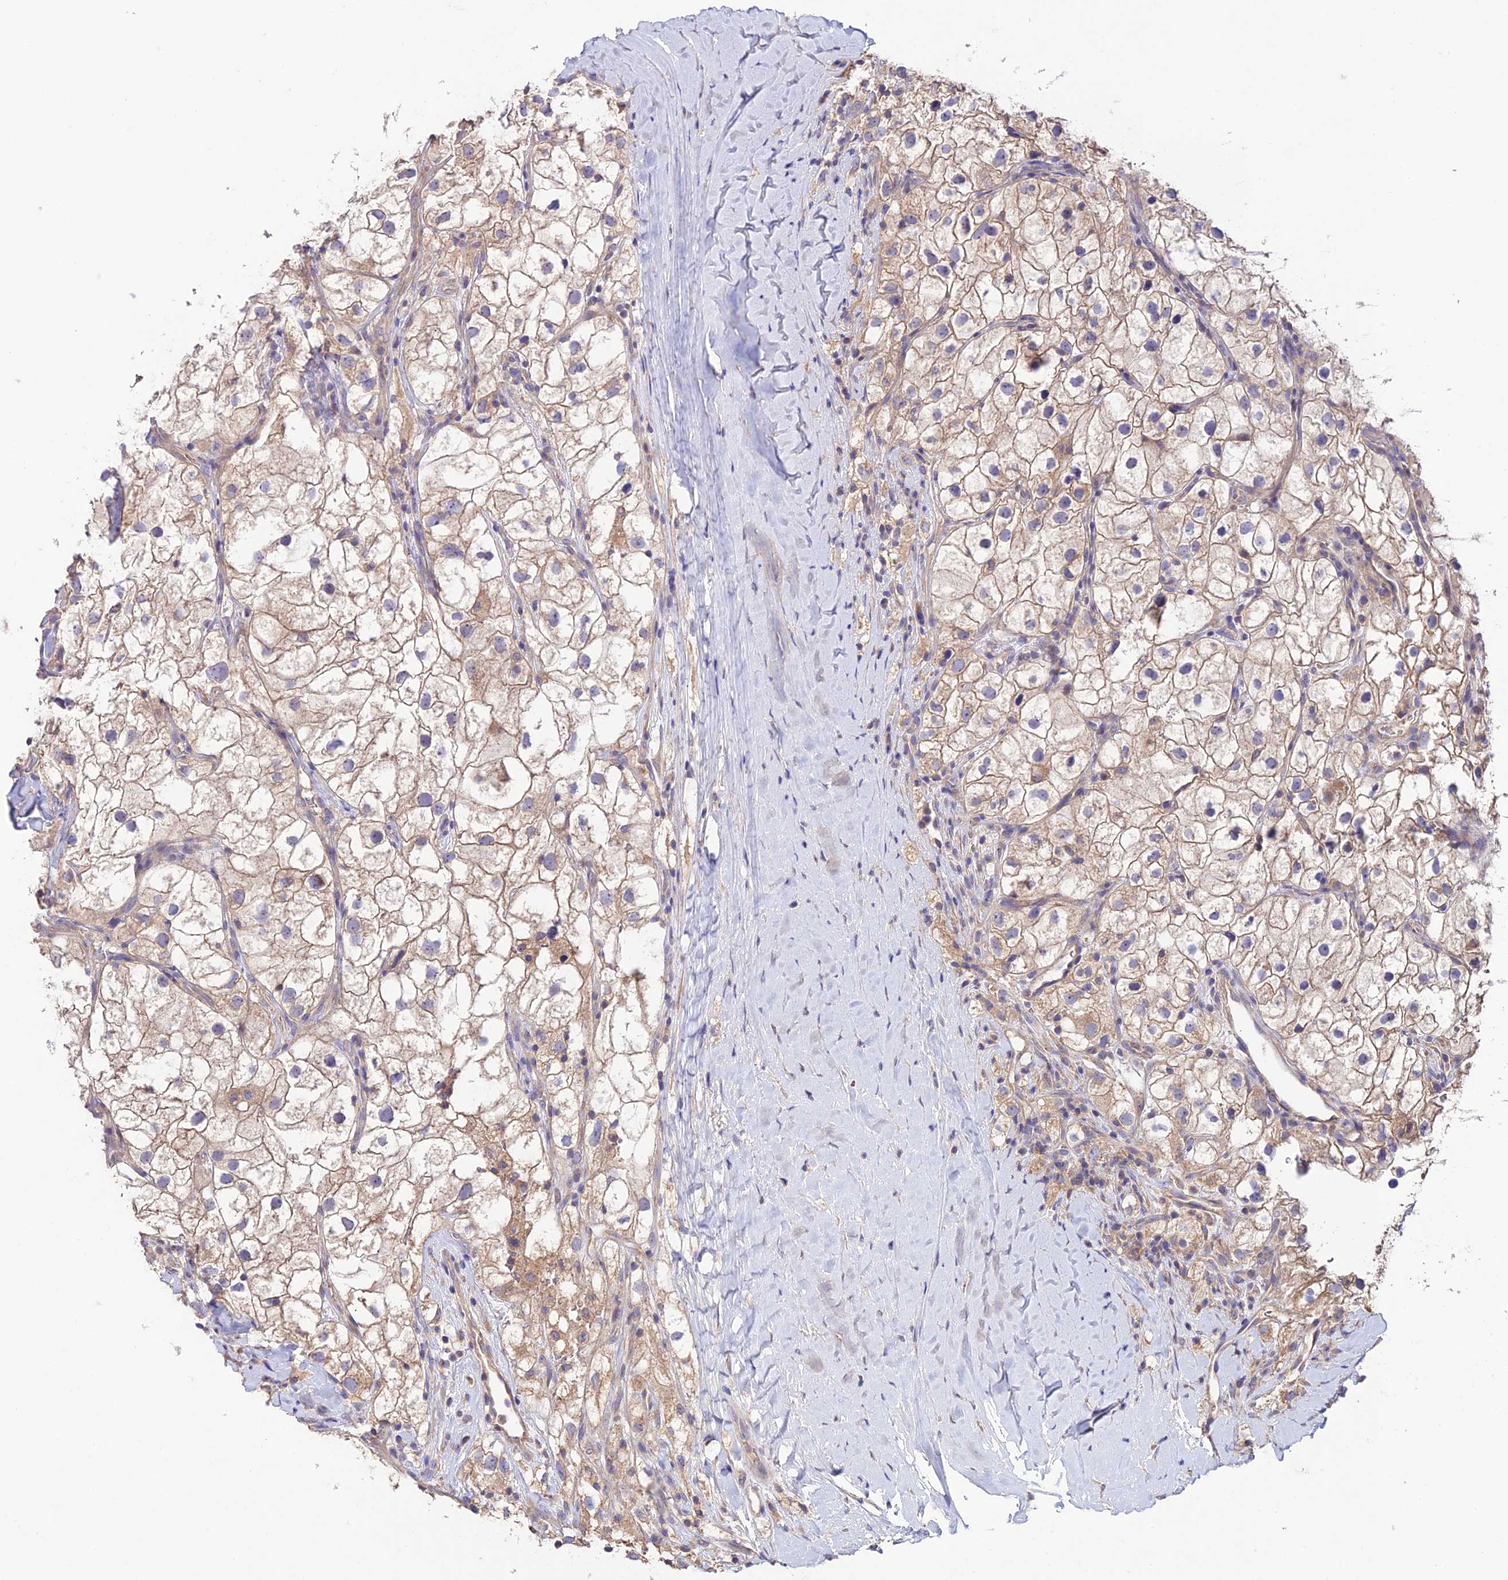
{"staining": {"intensity": "weak", "quantity": ">75%", "location": "cytoplasmic/membranous"}, "tissue": "renal cancer", "cell_type": "Tumor cells", "image_type": "cancer", "snomed": [{"axis": "morphology", "description": "Adenocarcinoma, NOS"}, {"axis": "topography", "description": "Kidney"}], "caption": "Immunohistochemical staining of renal adenocarcinoma shows weak cytoplasmic/membranous protein expression in approximately >75% of tumor cells. The staining was performed using DAB (3,3'-diaminobenzidine) to visualize the protein expression in brown, while the nuclei were stained in blue with hematoxylin (Magnification: 20x).", "gene": "BRME1", "patient": {"sex": "male", "age": 59}}